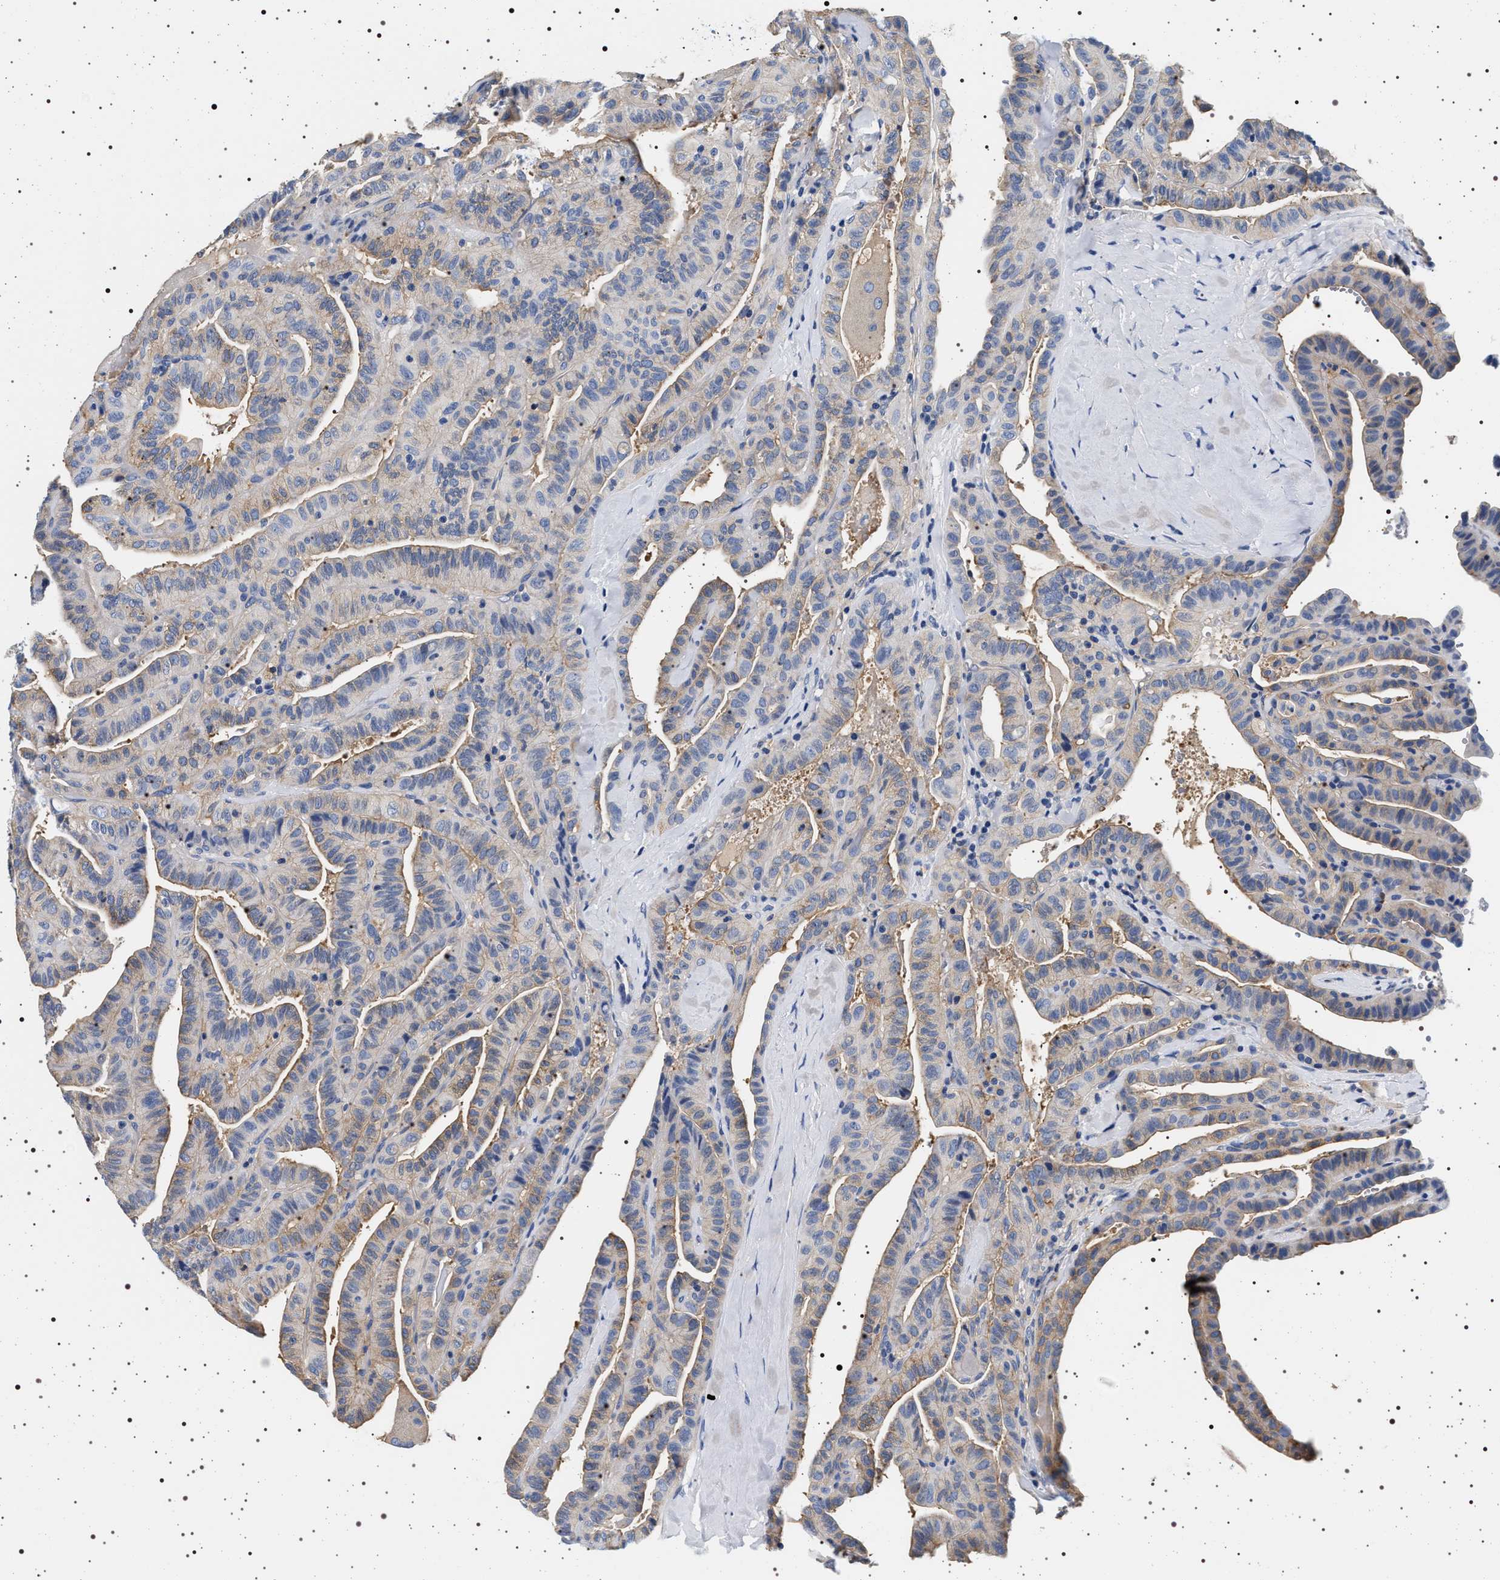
{"staining": {"intensity": "weak", "quantity": "<25%", "location": "cytoplasmic/membranous"}, "tissue": "thyroid cancer", "cell_type": "Tumor cells", "image_type": "cancer", "snomed": [{"axis": "morphology", "description": "Papillary adenocarcinoma, NOS"}, {"axis": "topography", "description": "Thyroid gland"}], "caption": "Immunohistochemistry (IHC) histopathology image of human thyroid papillary adenocarcinoma stained for a protein (brown), which demonstrates no expression in tumor cells.", "gene": "HSD17B1", "patient": {"sex": "male", "age": 77}}